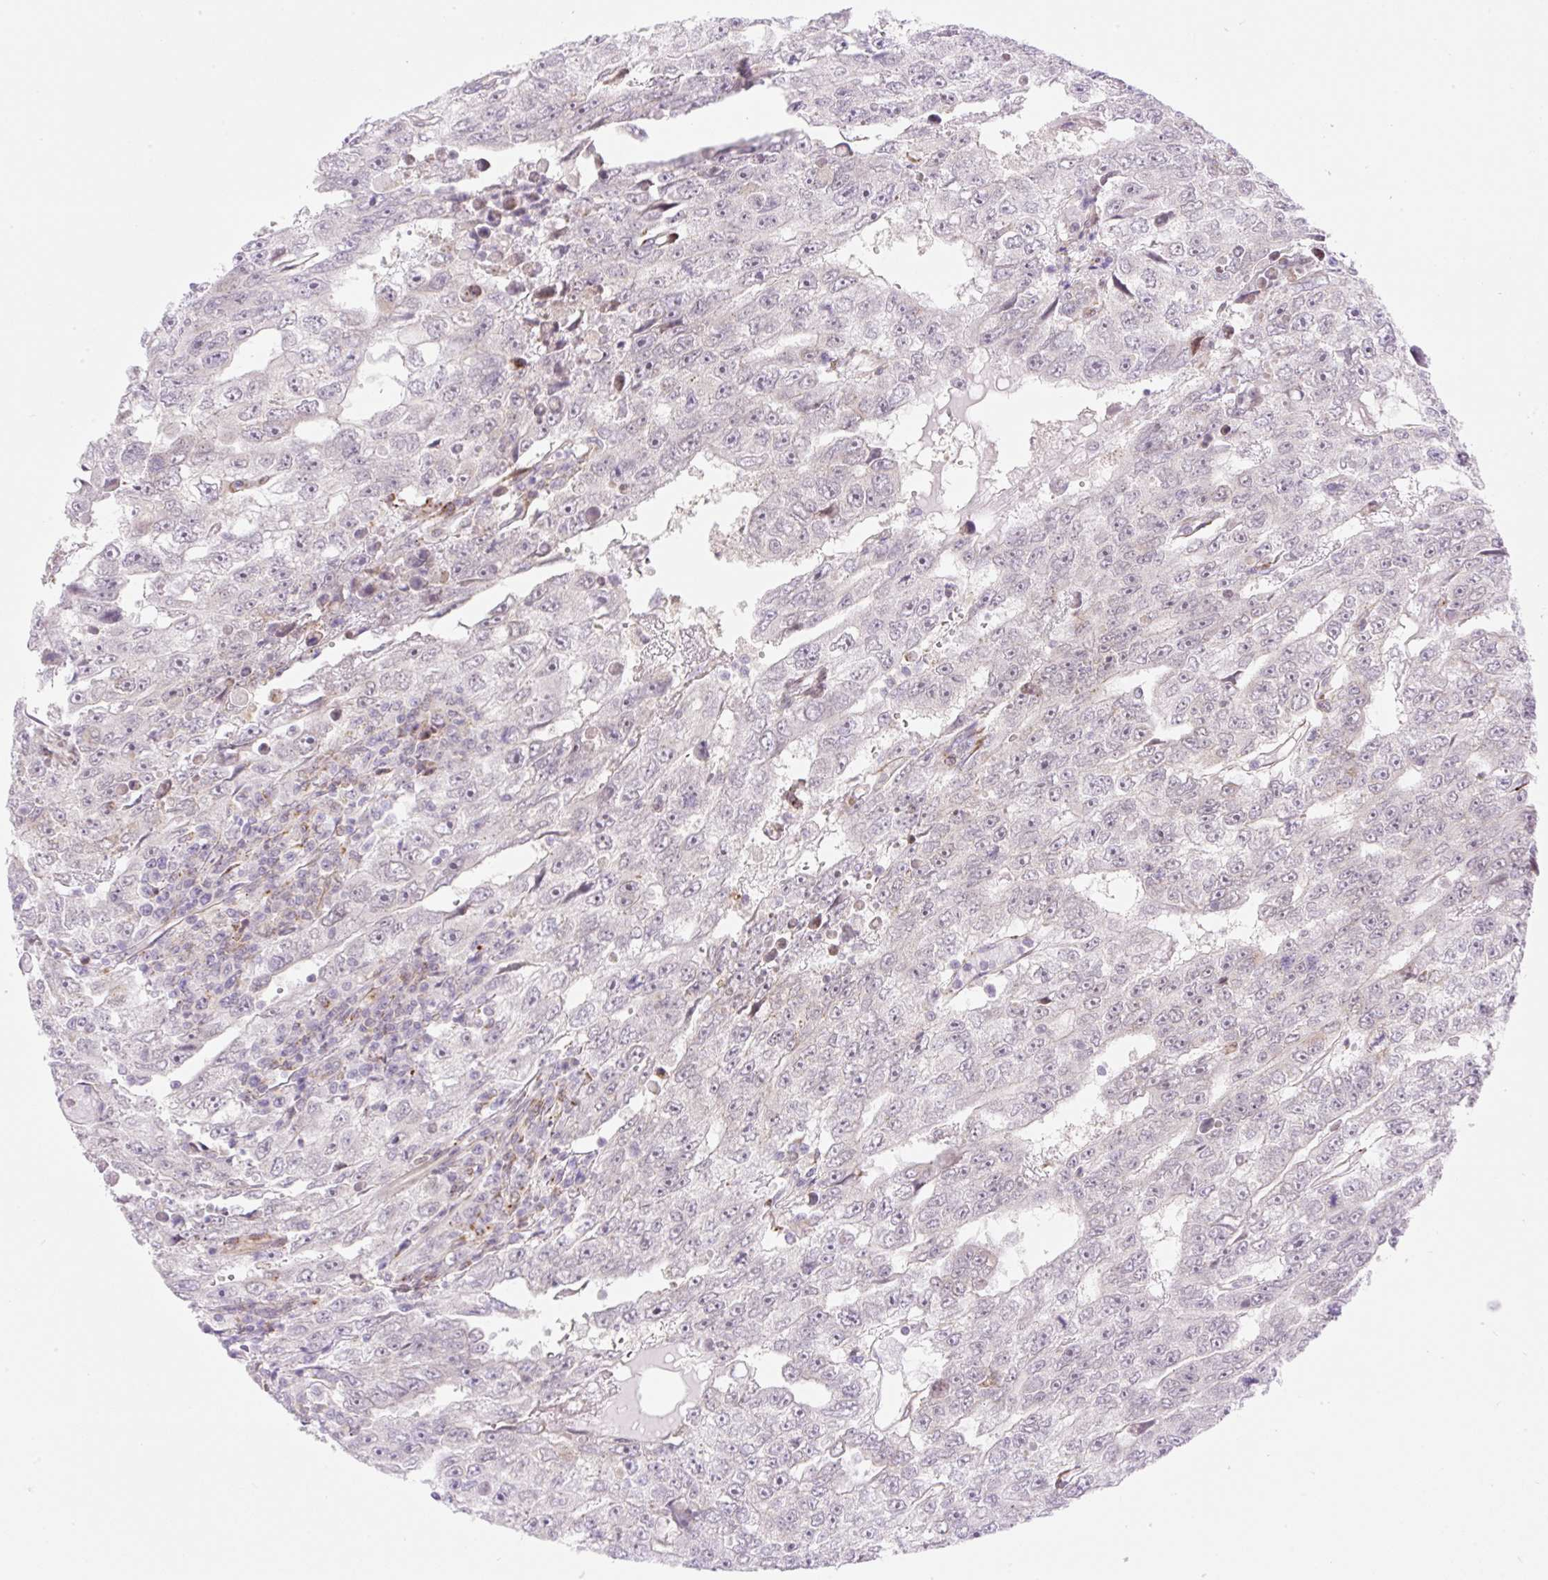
{"staining": {"intensity": "negative", "quantity": "none", "location": "none"}, "tissue": "testis cancer", "cell_type": "Tumor cells", "image_type": "cancer", "snomed": [{"axis": "morphology", "description": "Carcinoma, Embryonal, NOS"}, {"axis": "topography", "description": "Testis"}], "caption": "Immunohistochemistry (IHC) image of neoplastic tissue: human testis cancer (embryonal carcinoma) stained with DAB (3,3'-diaminobenzidine) exhibits no significant protein expression in tumor cells.", "gene": "ZFP41", "patient": {"sex": "male", "age": 20}}